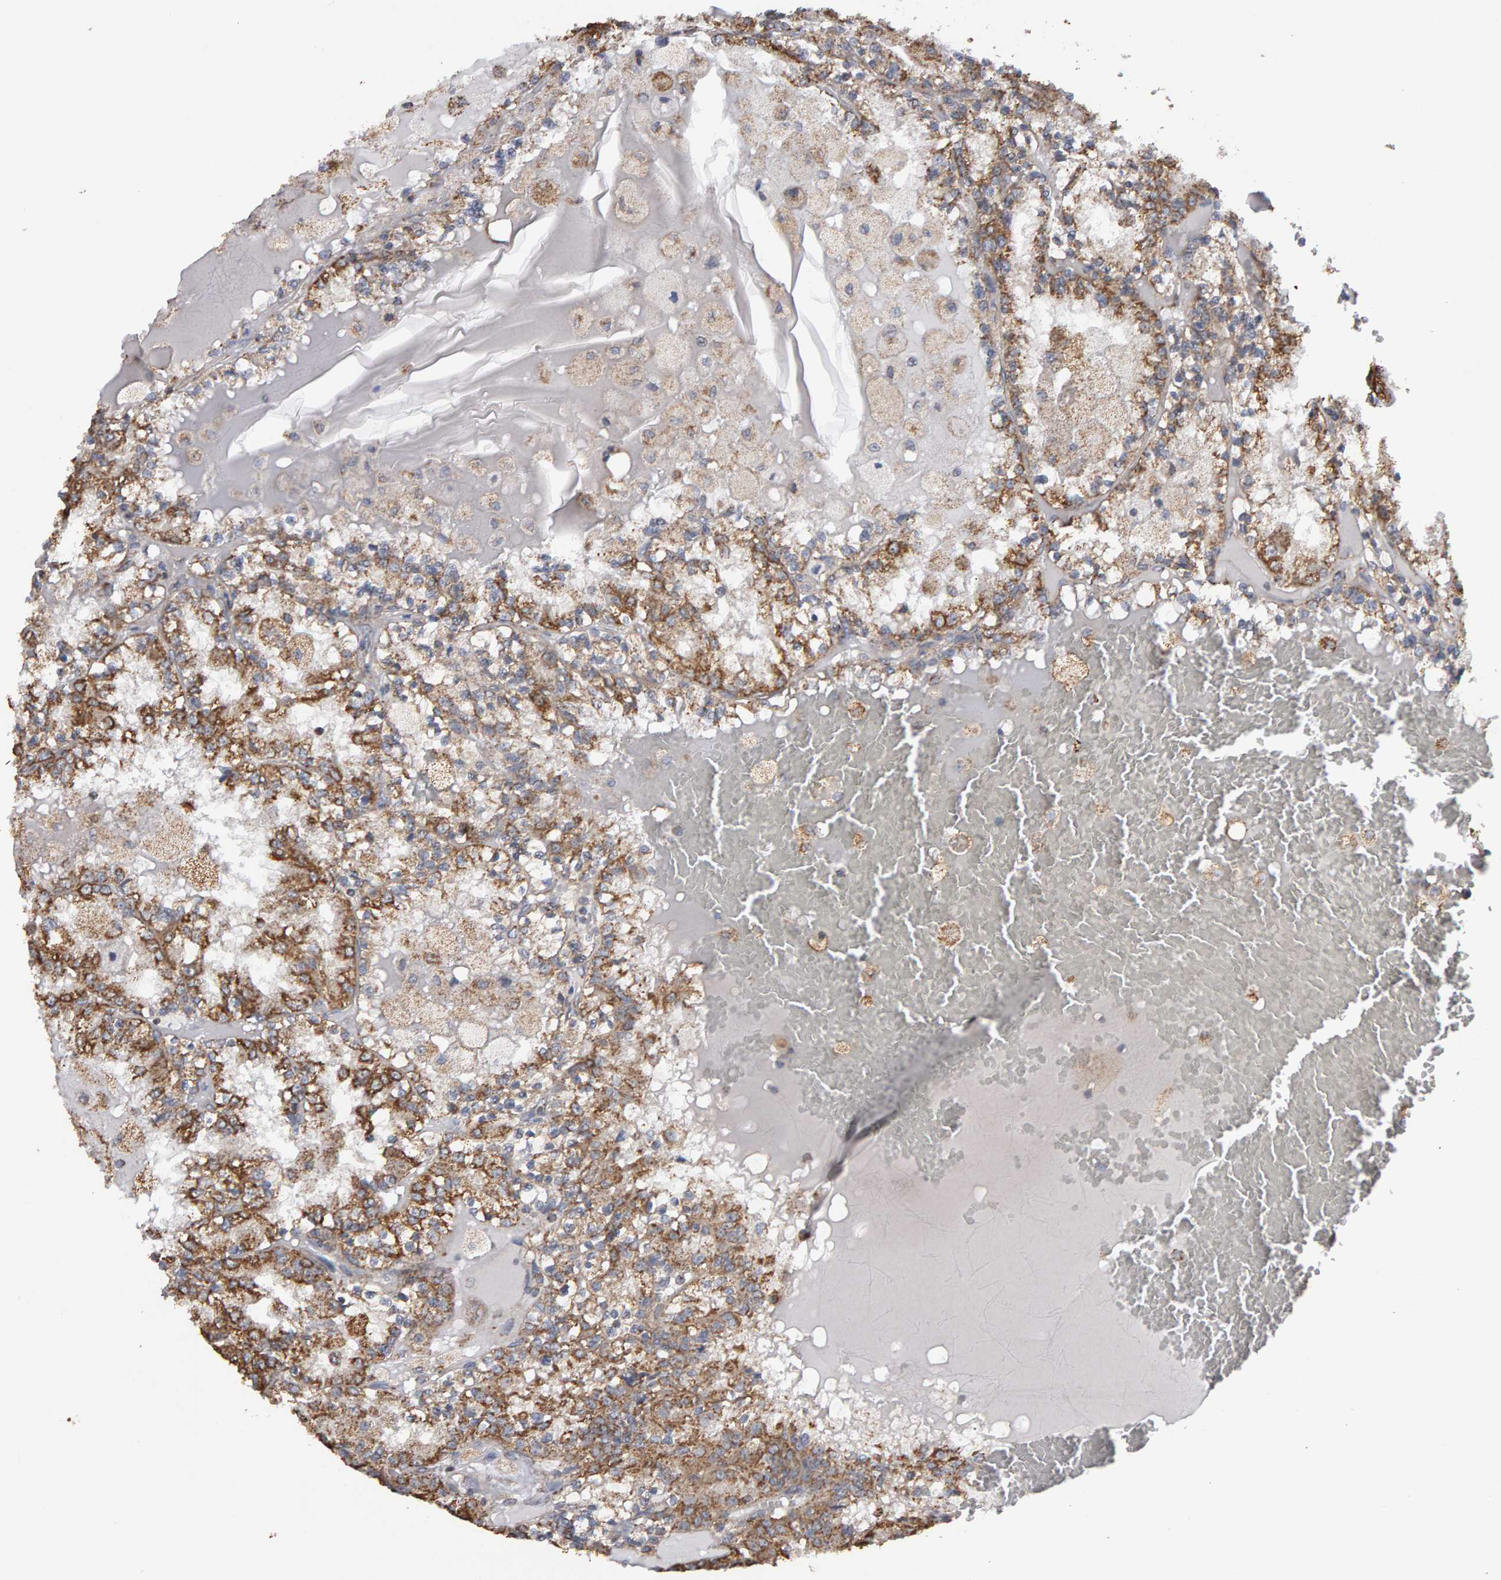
{"staining": {"intensity": "moderate", "quantity": ">75%", "location": "cytoplasmic/membranous"}, "tissue": "renal cancer", "cell_type": "Tumor cells", "image_type": "cancer", "snomed": [{"axis": "morphology", "description": "Adenocarcinoma, NOS"}, {"axis": "topography", "description": "Kidney"}], "caption": "Renal cancer (adenocarcinoma) was stained to show a protein in brown. There is medium levels of moderate cytoplasmic/membranous expression in approximately >75% of tumor cells.", "gene": "TOM1L1", "patient": {"sex": "female", "age": 56}}